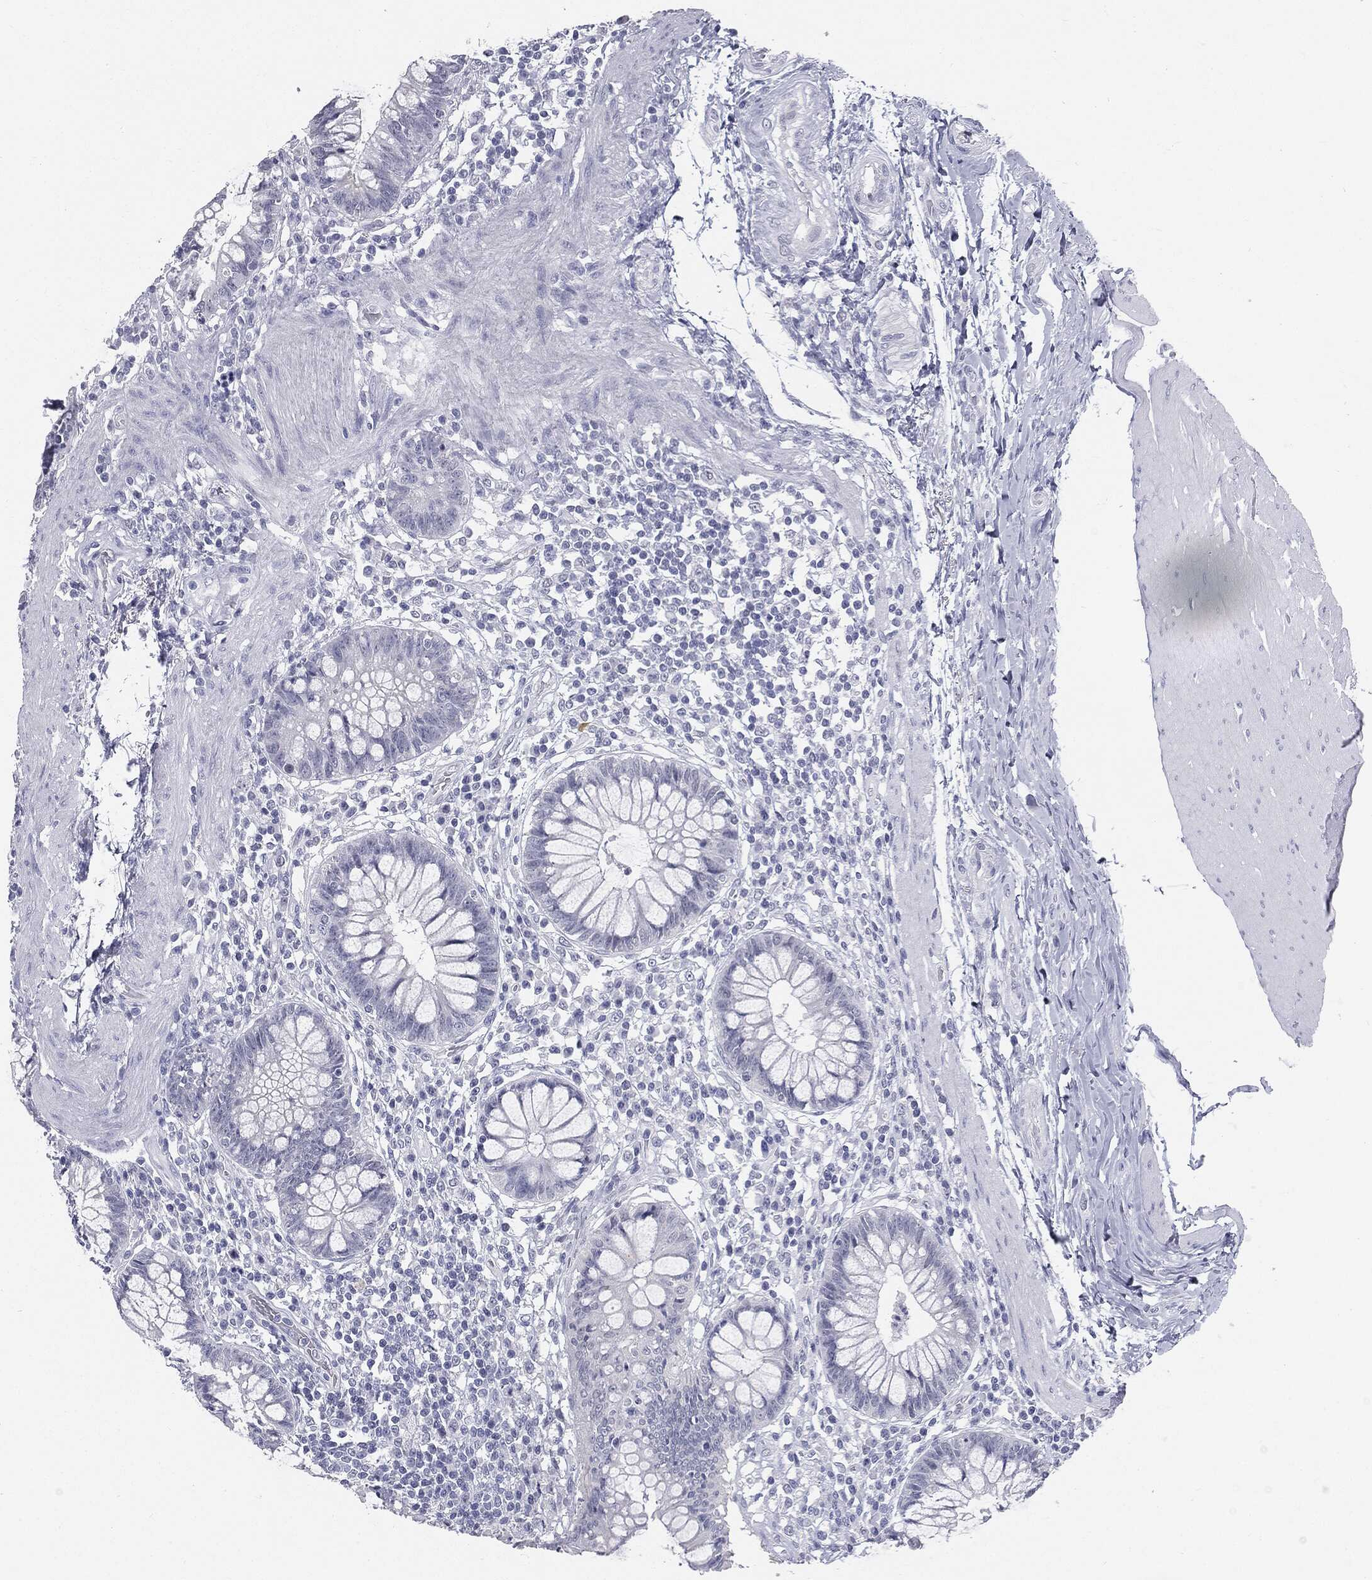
{"staining": {"intensity": "negative", "quantity": "none", "location": "none"}, "tissue": "rectum", "cell_type": "Glandular cells", "image_type": "normal", "snomed": [{"axis": "morphology", "description": "Normal tissue, NOS"}, {"axis": "topography", "description": "Rectum"}], "caption": "Rectum was stained to show a protein in brown. There is no significant expression in glandular cells. Brightfield microscopy of IHC stained with DAB (3,3'-diaminobenzidine) (brown) and hematoxylin (blue), captured at high magnification.", "gene": "MLLT10", "patient": {"sex": "female", "age": 58}}